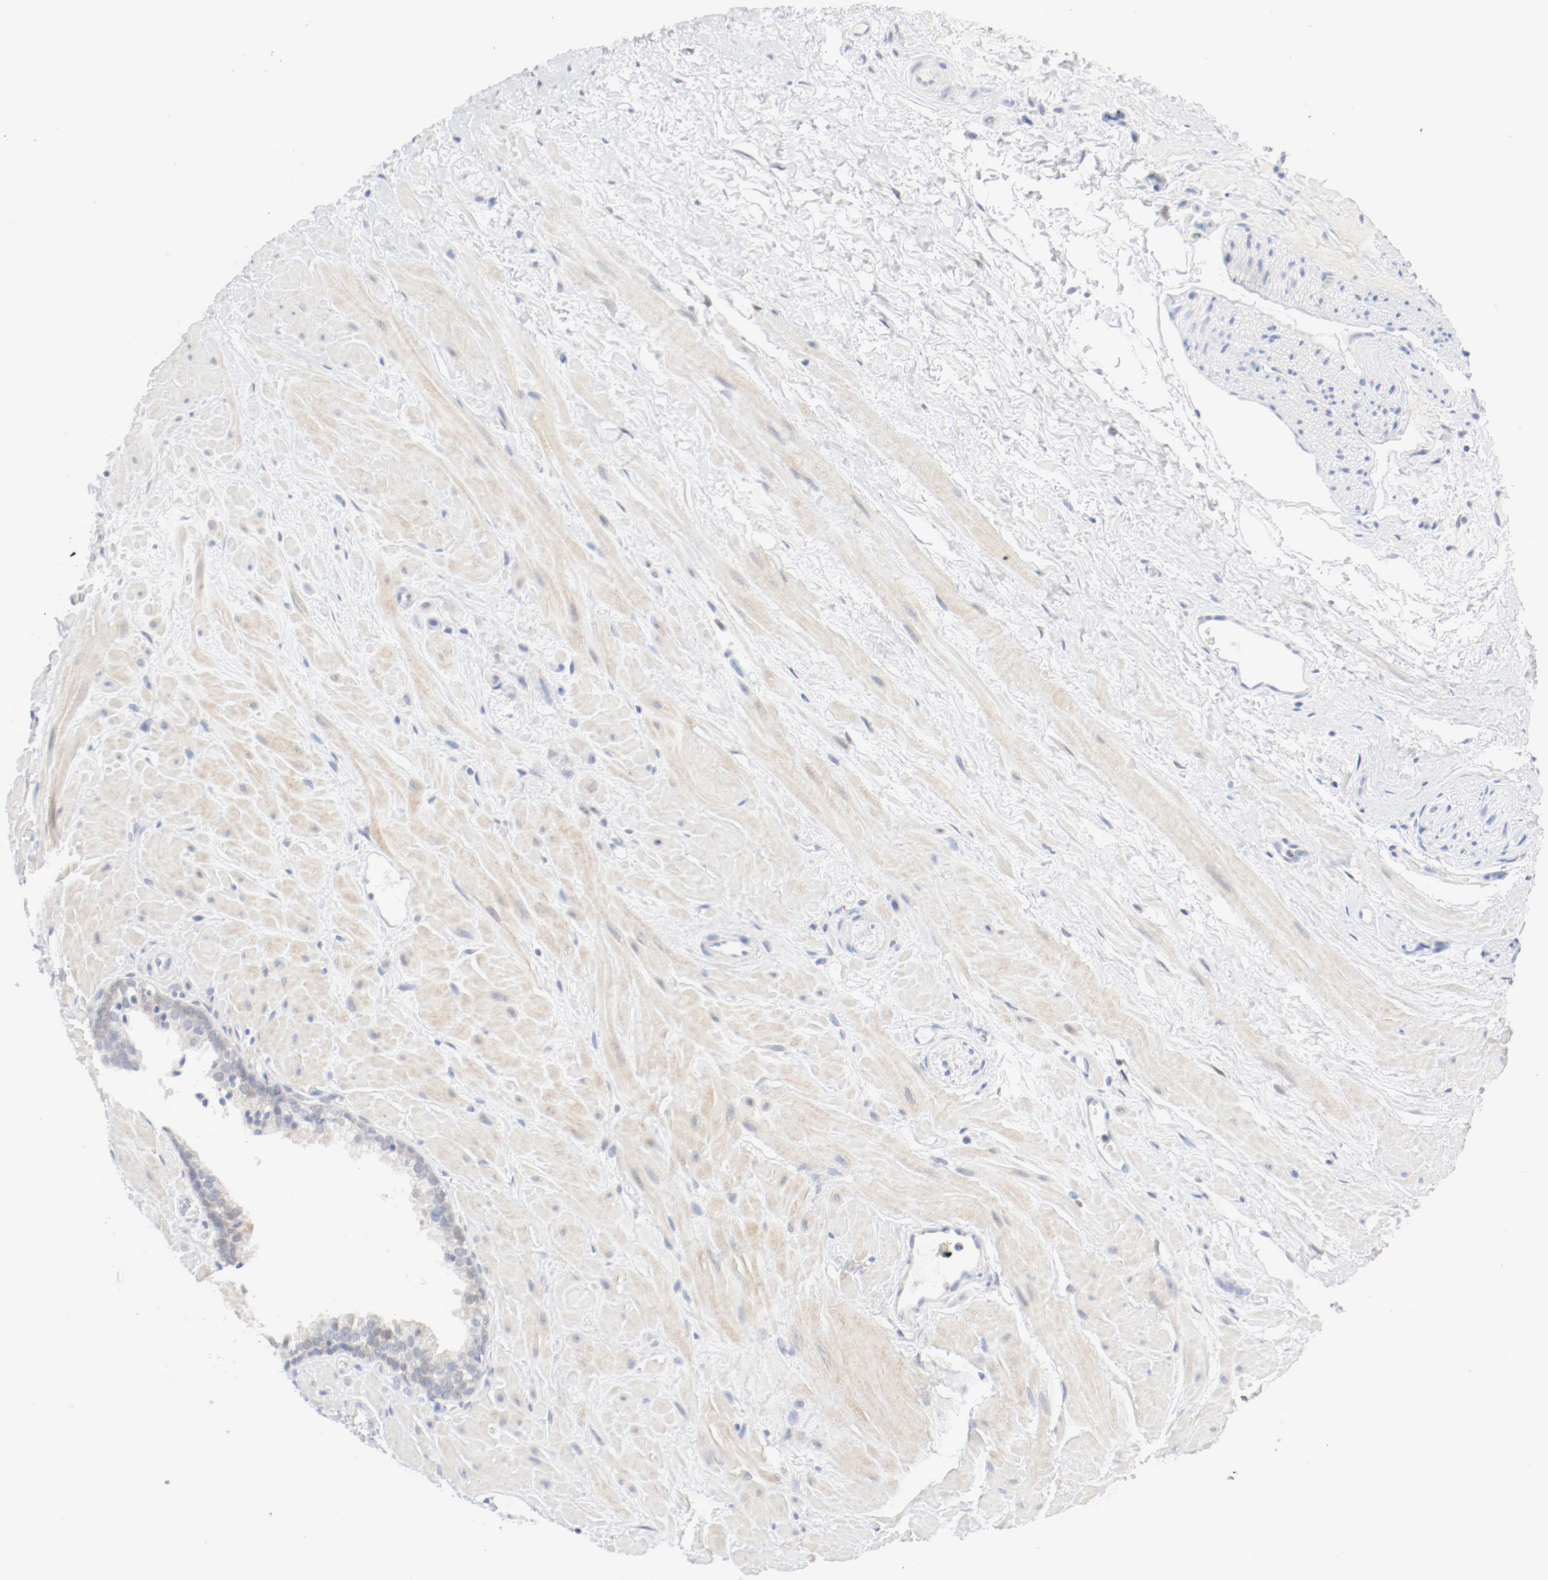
{"staining": {"intensity": "negative", "quantity": "none", "location": "none"}, "tissue": "prostate", "cell_type": "Glandular cells", "image_type": "normal", "snomed": [{"axis": "morphology", "description": "Normal tissue, NOS"}, {"axis": "topography", "description": "Prostate"}], "caption": "Immunohistochemical staining of normal human prostate shows no significant staining in glandular cells.", "gene": "PGM1", "patient": {"sex": "male", "age": 60}}